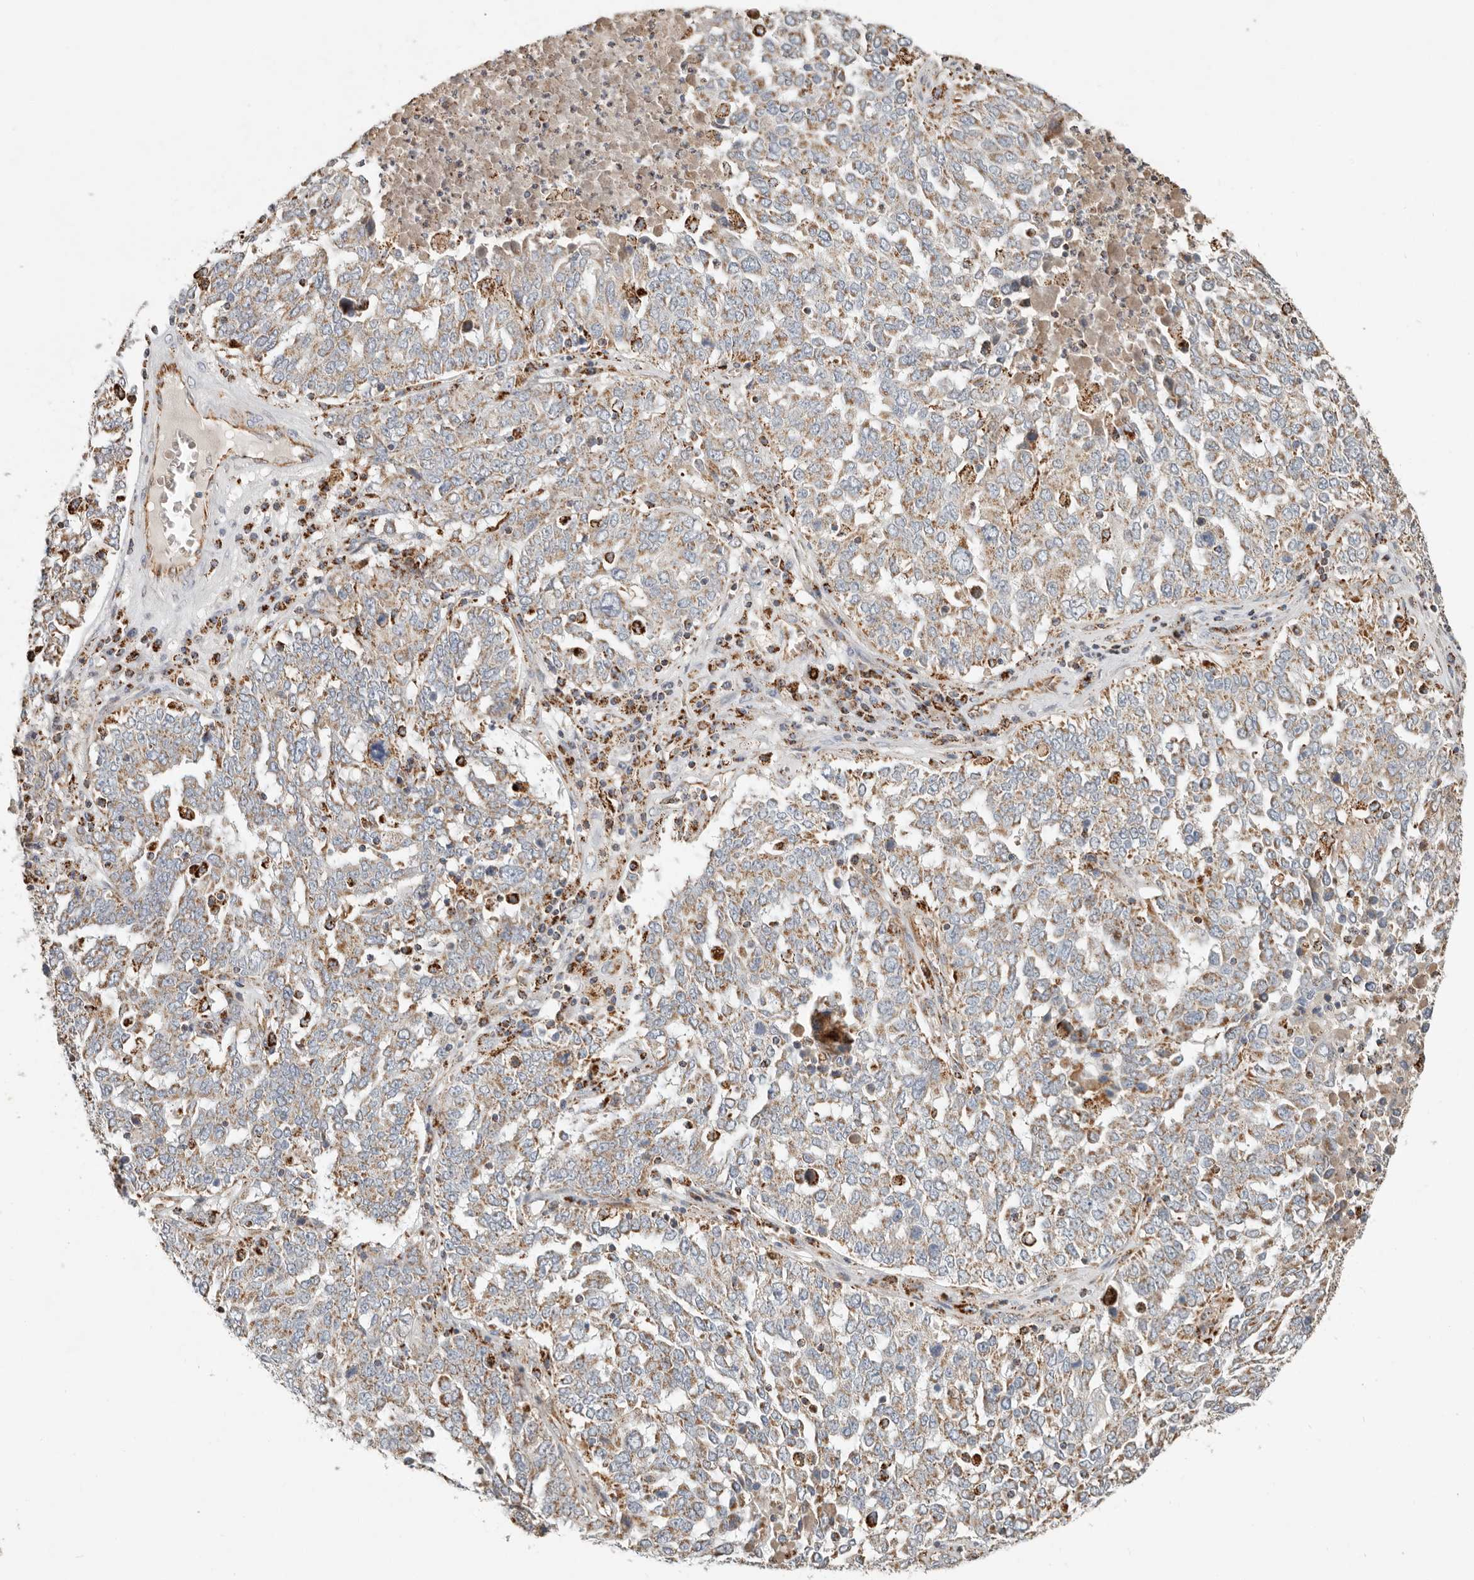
{"staining": {"intensity": "moderate", "quantity": "25%-75%", "location": "cytoplasmic/membranous"}, "tissue": "ovarian cancer", "cell_type": "Tumor cells", "image_type": "cancer", "snomed": [{"axis": "morphology", "description": "Carcinoma, endometroid"}, {"axis": "topography", "description": "Ovary"}], "caption": "IHC of human ovarian cancer displays medium levels of moderate cytoplasmic/membranous staining in approximately 25%-75% of tumor cells.", "gene": "ARHGEF10L", "patient": {"sex": "female", "age": 62}}